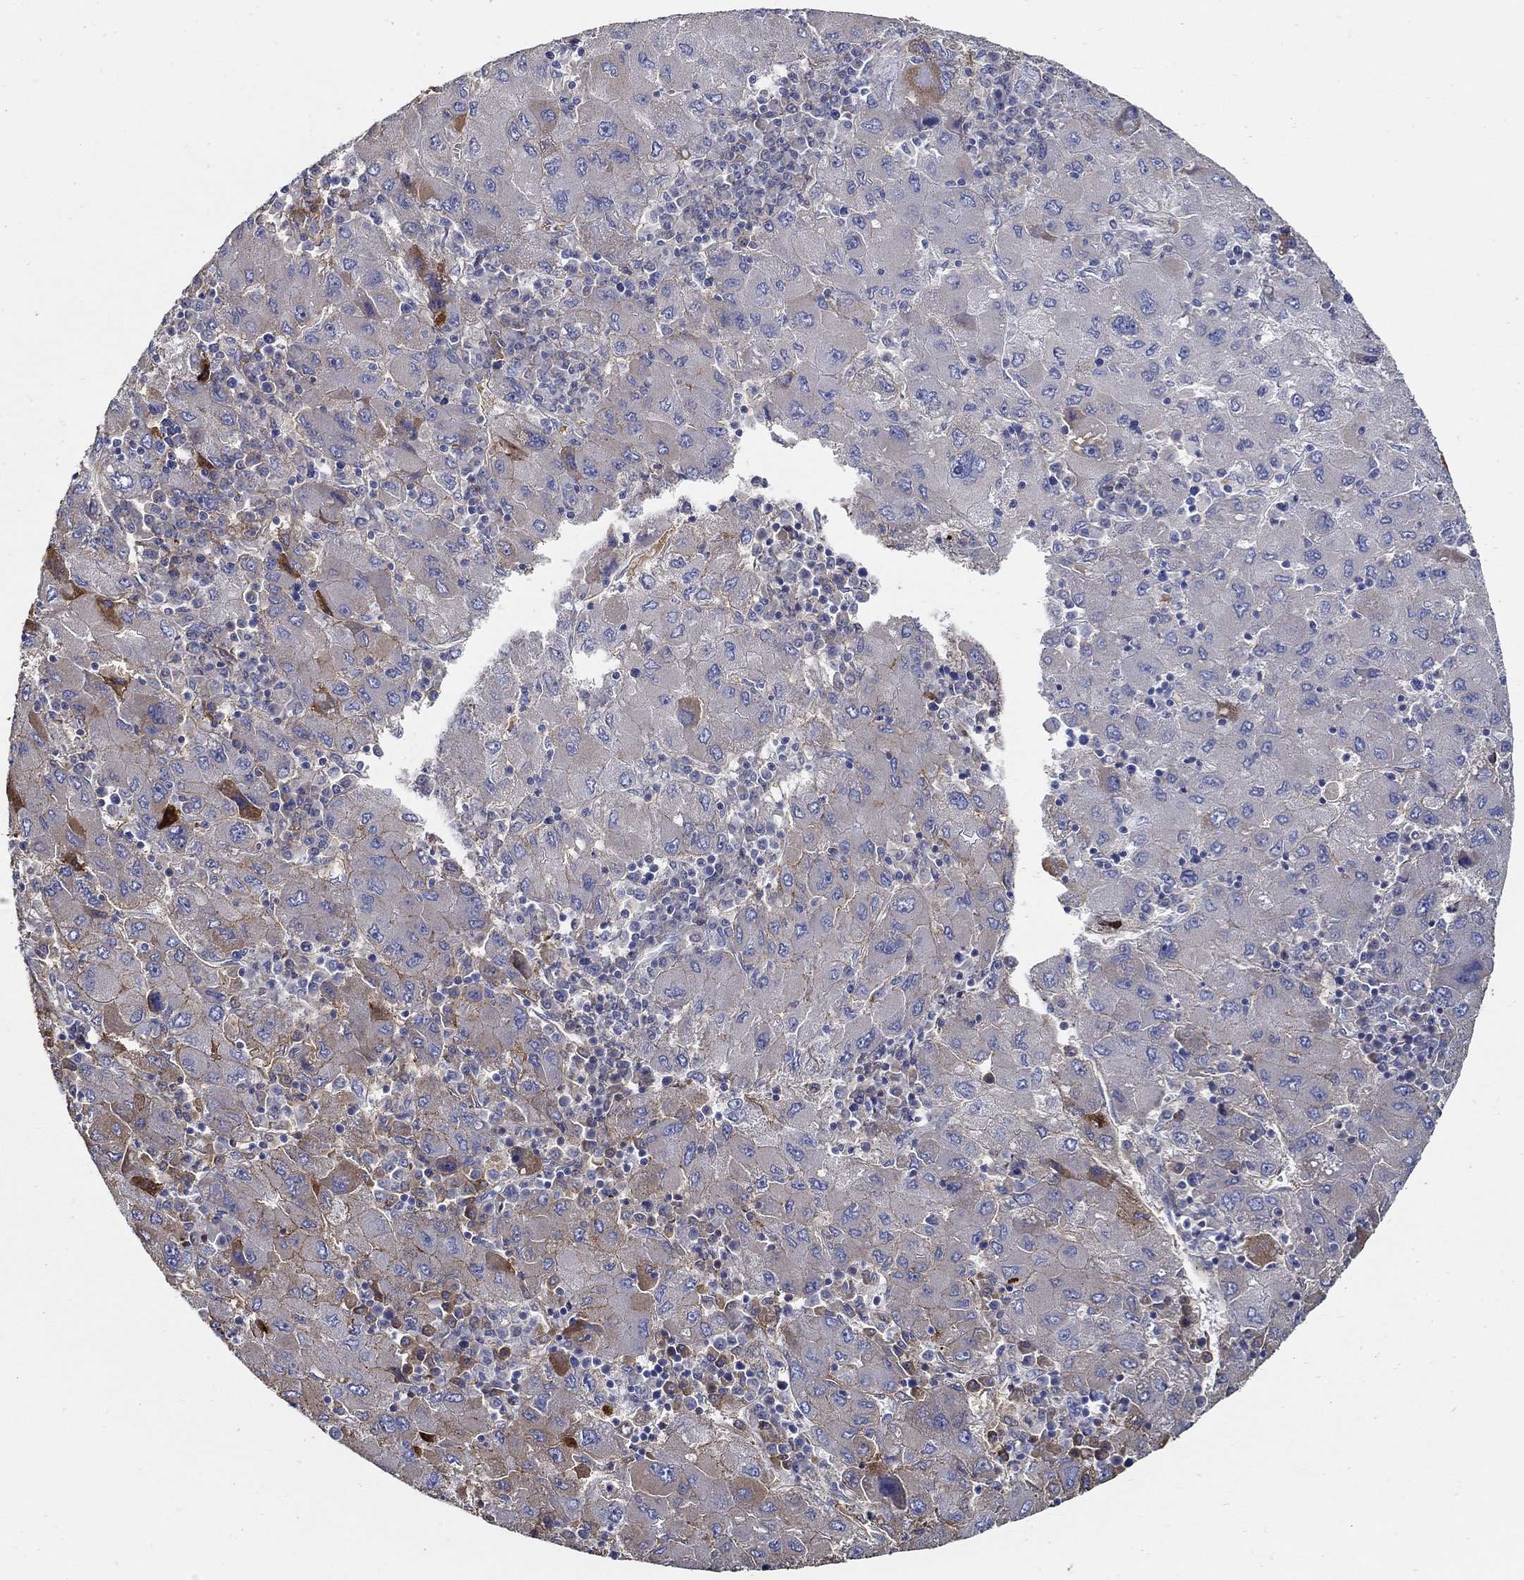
{"staining": {"intensity": "strong", "quantity": "<25%", "location": "cytoplasmic/membranous"}, "tissue": "liver cancer", "cell_type": "Tumor cells", "image_type": "cancer", "snomed": [{"axis": "morphology", "description": "Carcinoma, Hepatocellular, NOS"}, {"axis": "topography", "description": "Liver"}], "caption": "Protein analysis of liver hepatocellular carcinoma tissue shows strong cytoplasmic/membranous positivity in approximately <25% of tumor cells.", "gene": "TGFBI", "patient": {"sex": "male", "age": 75}}